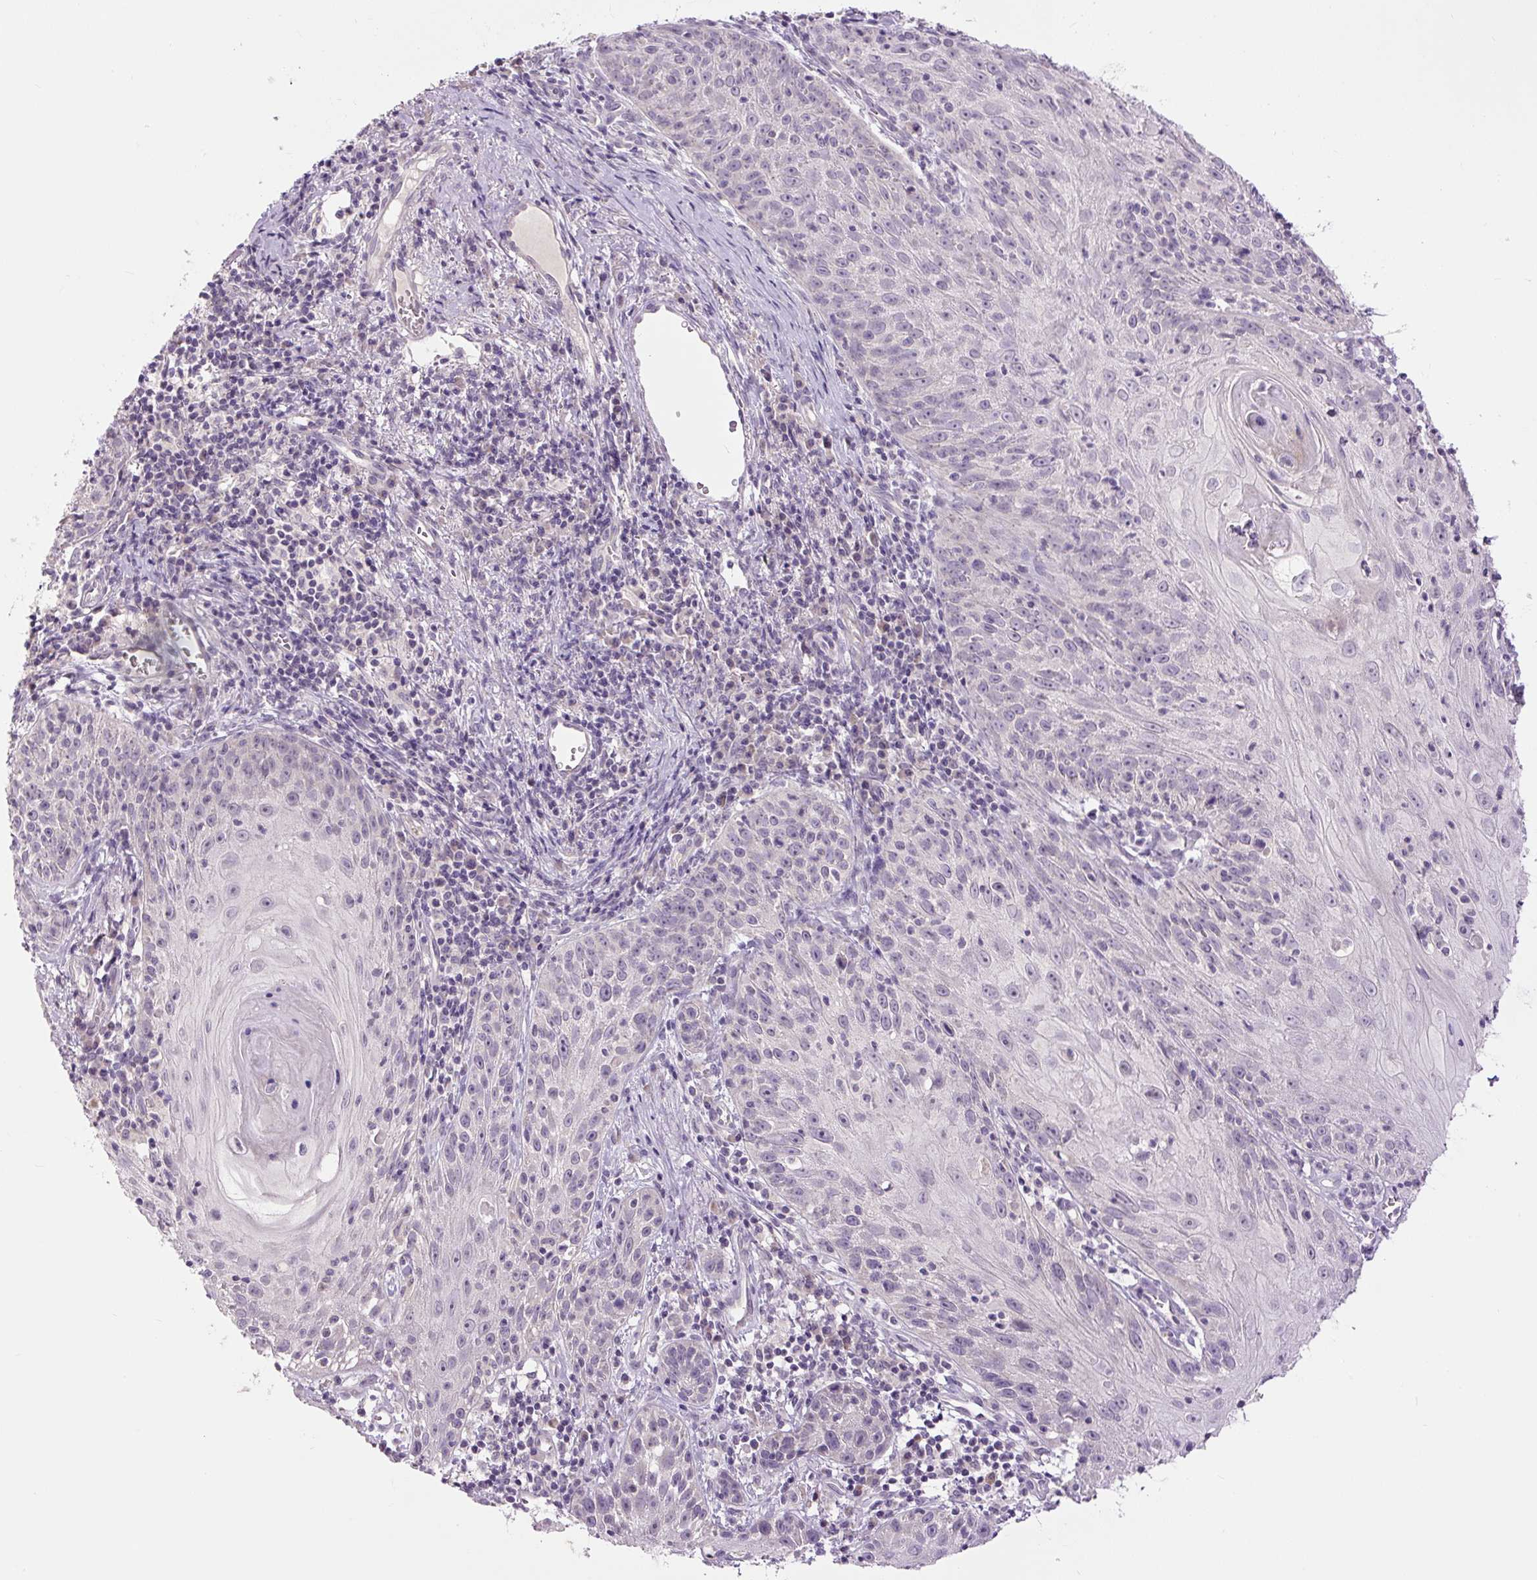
{"staining": {"intensity": "negative", "quantity": "none", "location": "none"}, "tissue": "skin cancer", "cell_type": "Tumor cells", "image_type": "cancer", "snomed": [{"axis": "morphology", "description": "Squamous cell carcinoma, NOS"}, {"axis": "topography", "description": "Skin"}, {"axis": "topography", "description": "Vulva"}], "caption": "Tumor cells are negative for brown protein staining in skin squamous cell carcinoma.", "gene": "FABP7", "patient": {"sex": "female", "age": 76}}